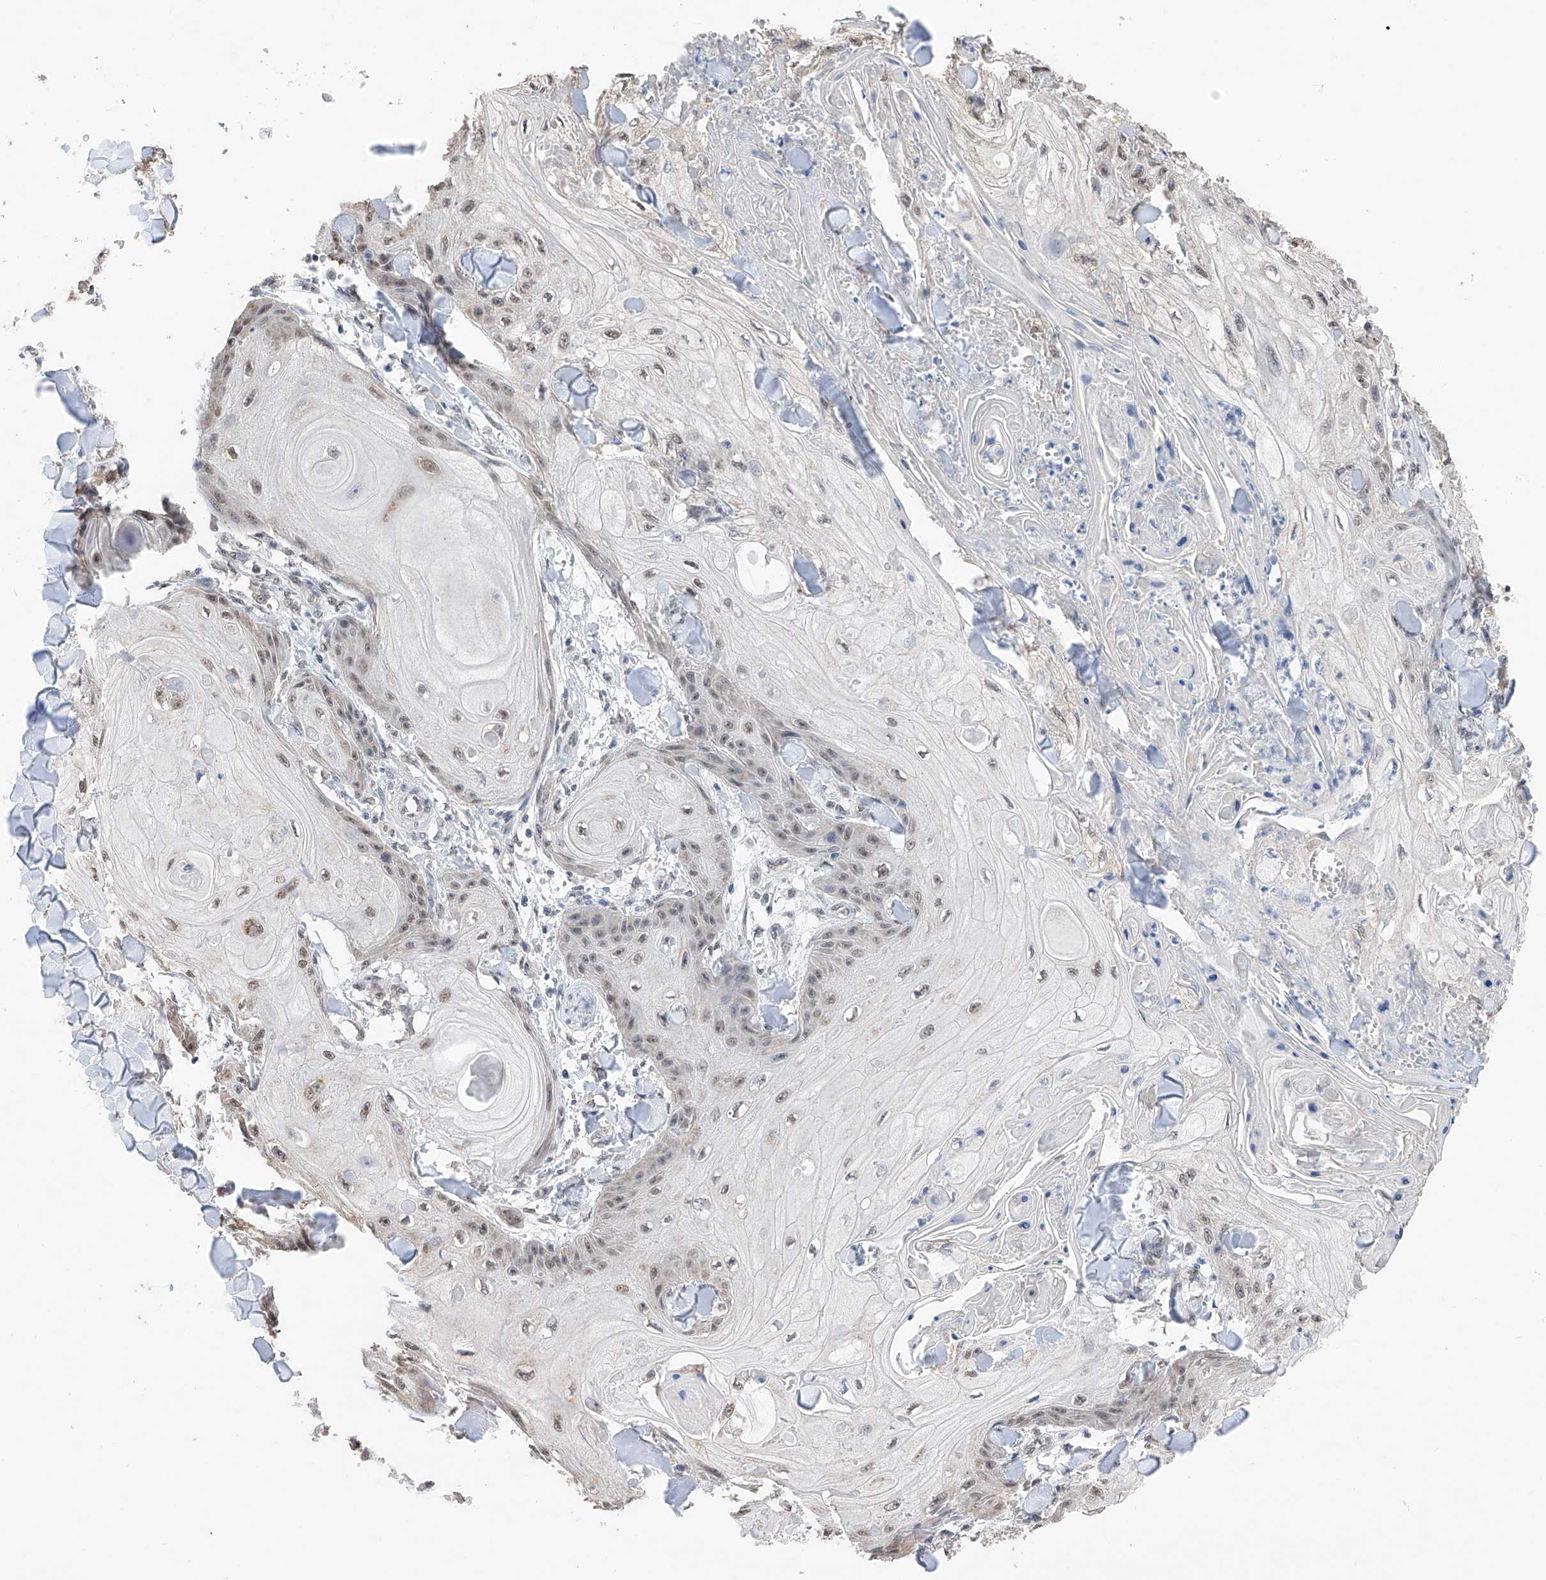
{"staining": {"intensity": "weak", "quantity": ">75%", "location": "nuclear"}, "tissue": "skin cancer", "cell_type": "Tumor cells", "image_type": "cancer", "snomed": [{"axis": "morphology", "description": "Squamous cell carcinoma, NOS"}, {"axis": "topography", "description": "Skin"}], "caption": "Weak nuclear protein staining is present in about >75% of tumor cells in skin cancer. The staining was performed using DAB (3,3'-diaminobenzidine), with brown indicating positive protein expression. Nuclei are stained blue with hematoxylin.", "gene": "DMAP1", "patient": {"sex": "male", "age": 74}}